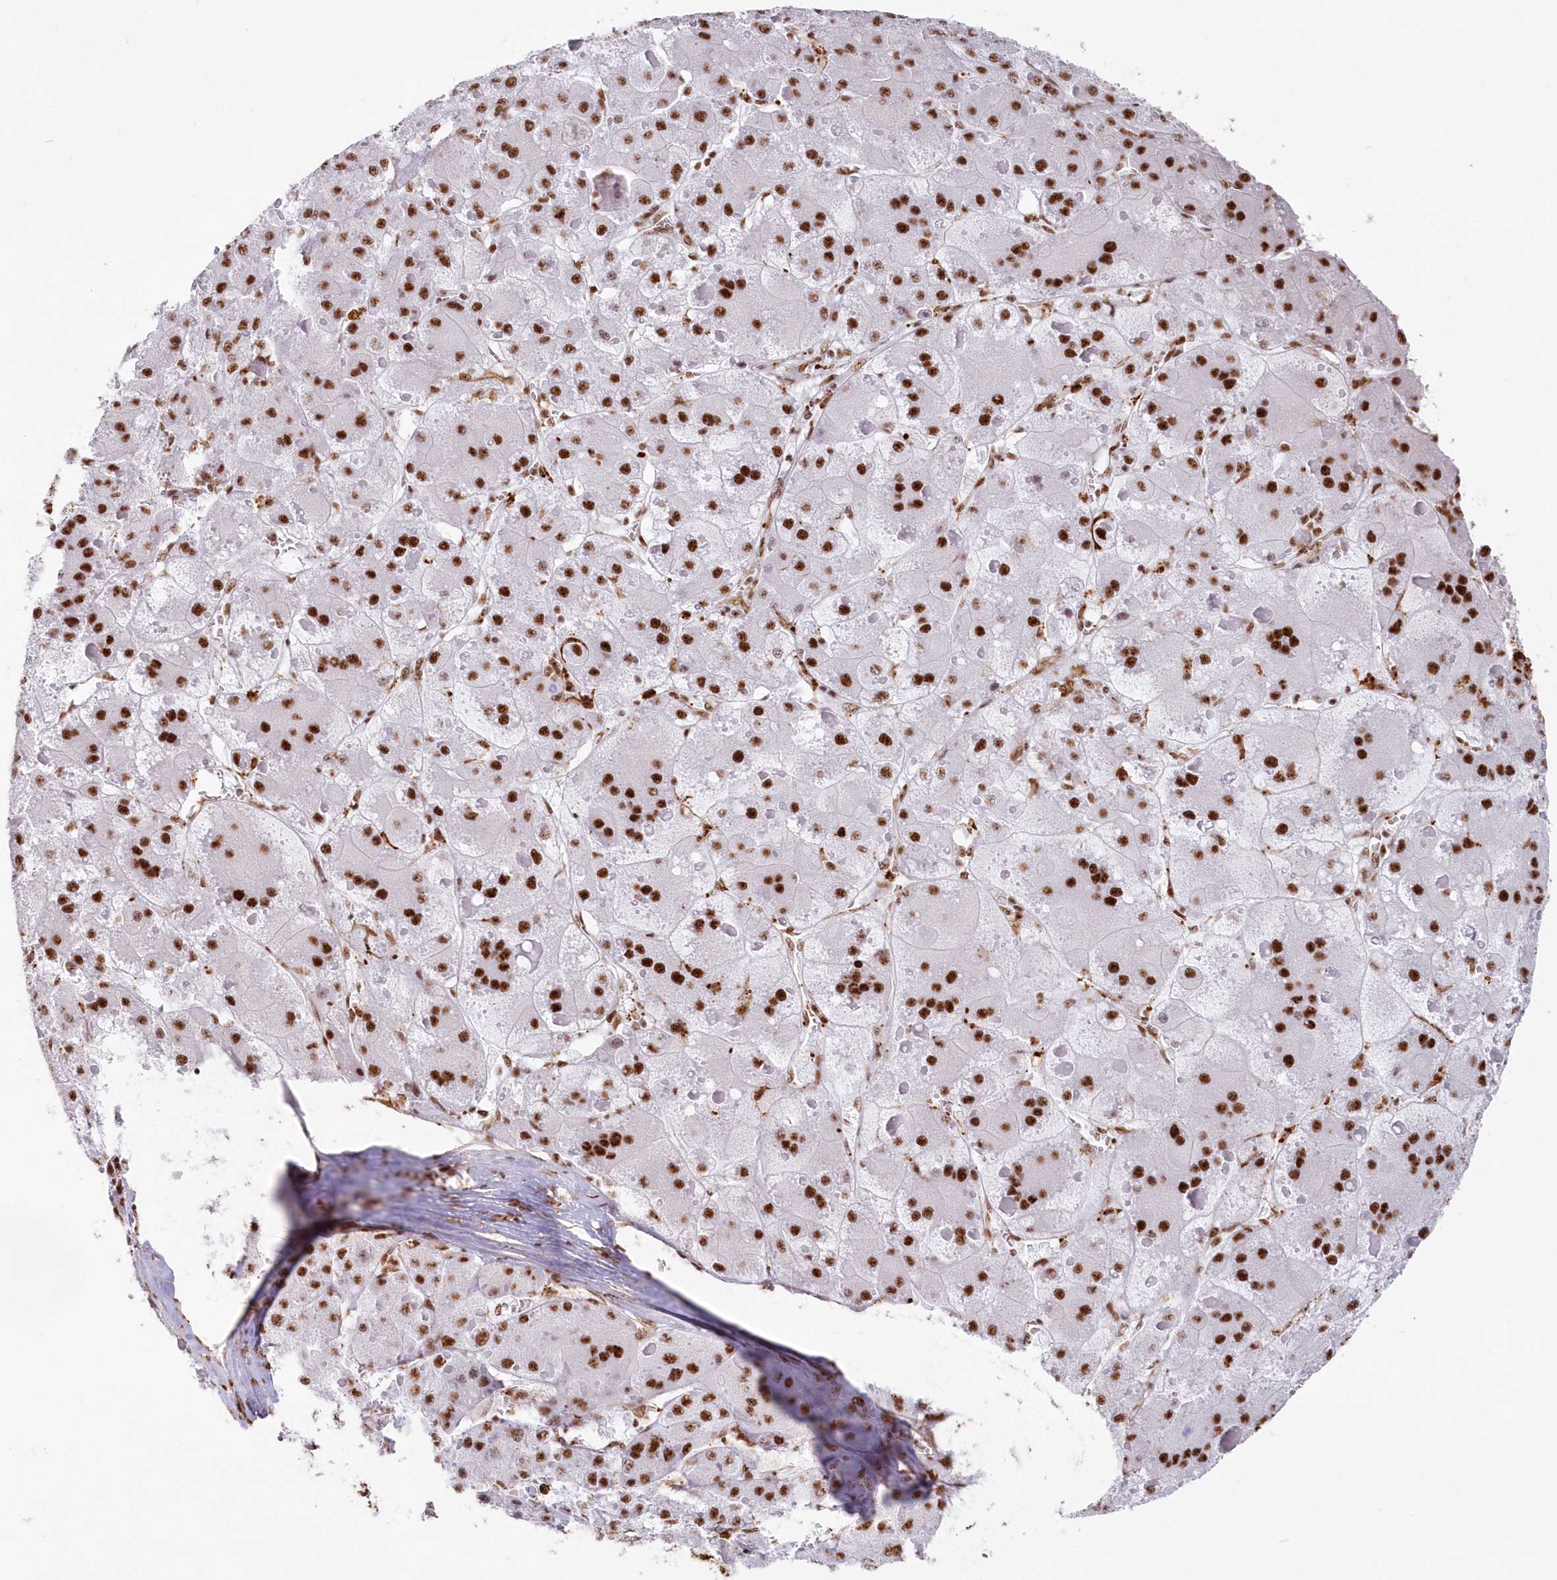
{"staining": {"intensity": "strong", "quantity": ">75%", "location": "nuclear"}, "tissue": "liver cancer", "cell_type": "Tumor cells", "image_type": "cancer", "snomed": [{"axis": "morphology", "description": "Carcinoma, Hepatocellular, NOS"}, {"axis": "topography", "description": "Liver"}], "caption": "Human hepatocellular carcinoma (liver) stained with a brown dye reveals strong nuclear positive staining in approximately >75% of tumor cells.", "gene": "DDX46", "patient": {"sex": "female", "age": 73}}